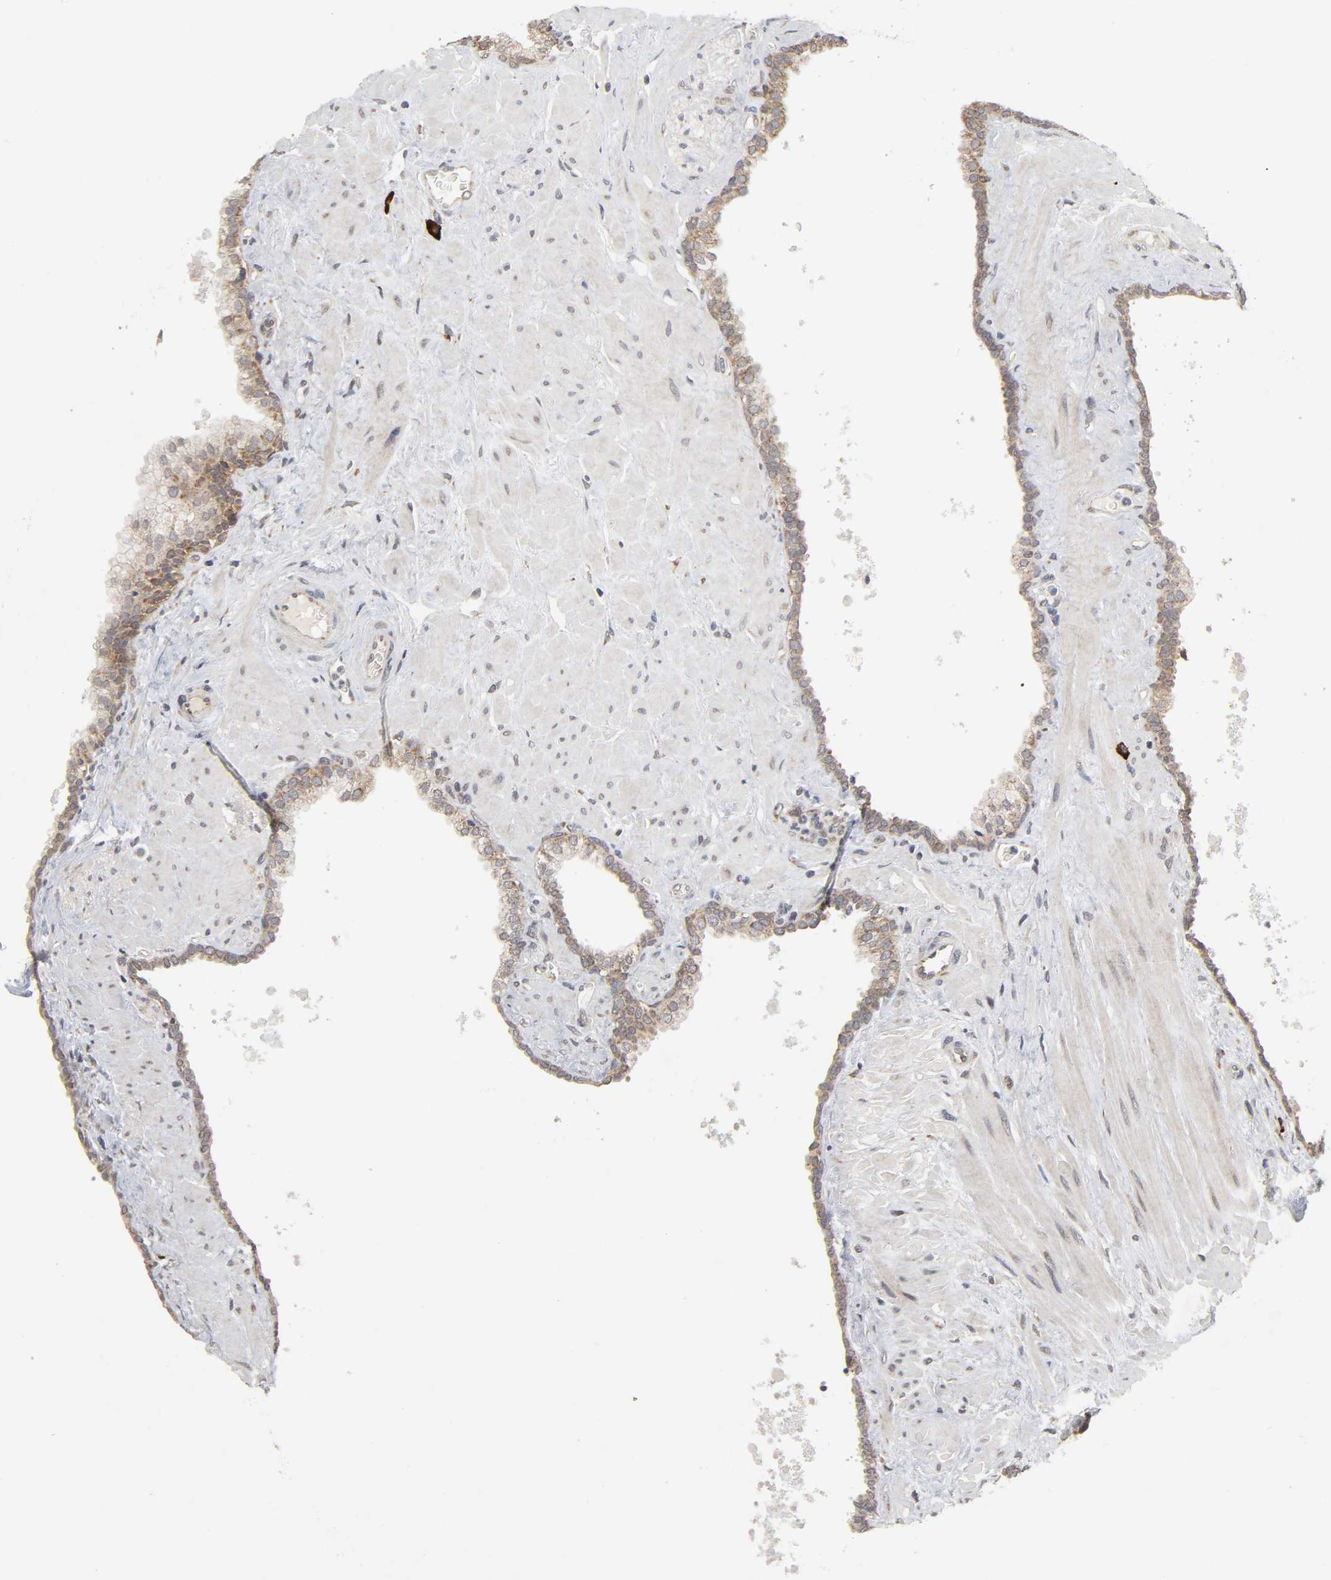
{"staining": {"intensity": "moderate", "quantity": ">75%", "location": "cytoplasmic/membranous"}, "tissue": "prostate", "cell_type": "Glandular cells", "image_type": "normal", "snomed": [{"axis": "morphology", "description": "Normal tissue, NOS"}, {"axis": "topography", "description": "Prostate"}], "caption": "Immunohistochemical staining of benign human prostate reveals moderate cytoplasmic/membranous protein staining in about >75% of glandular cells.", "gene": "SLC30A9", "patient": {"sex": "male", "age": 60}}